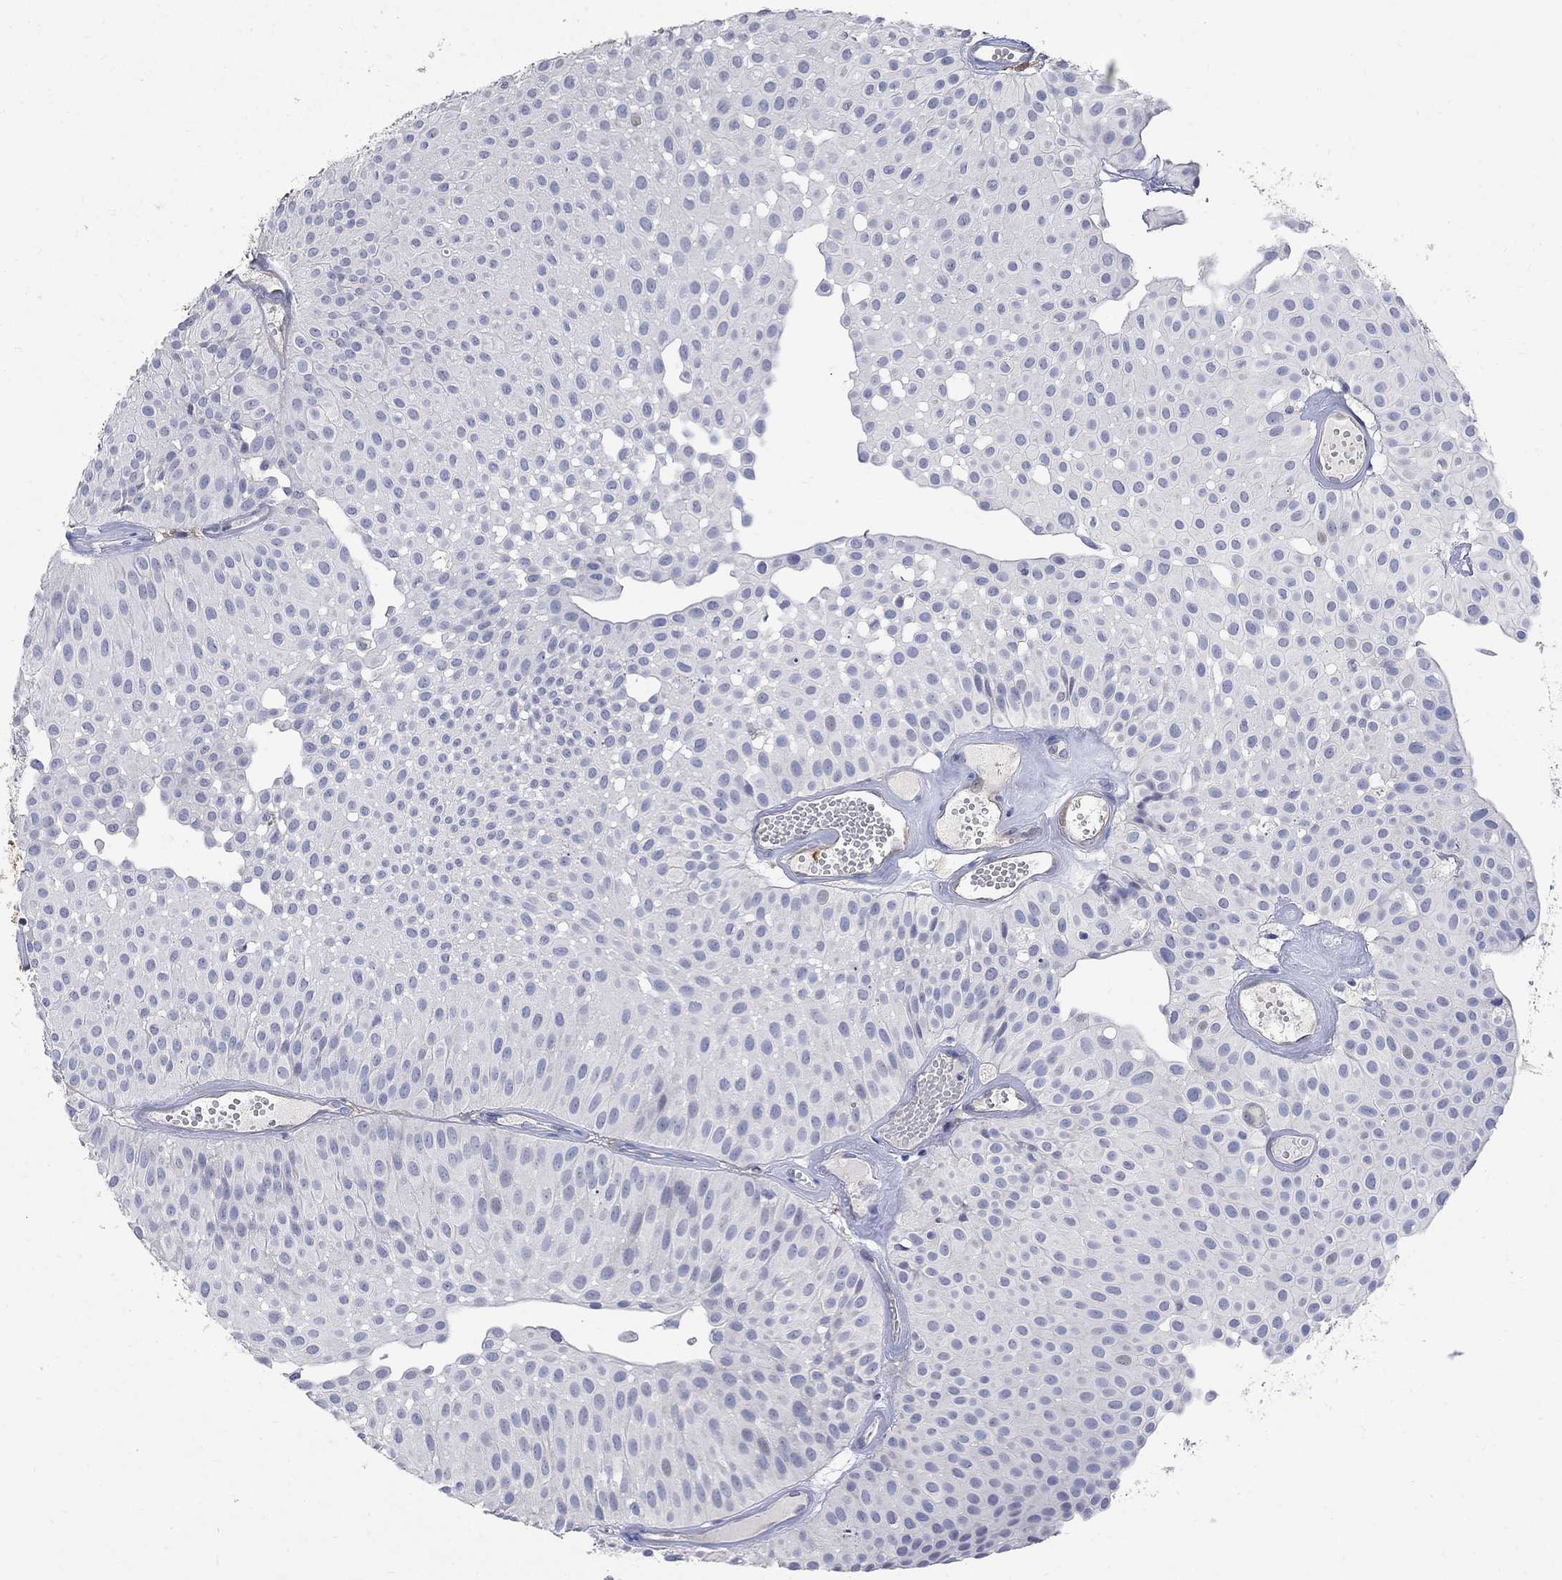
{"staining": {"intensity": "negative", "quantity": "none", "location": "none"}, "tissue": "urothelial cancer", "cell_type": "Tumor cells", "image_type": "cancer", "snomed": [{"axis": "morphology", "description": "Urothelial carcinoma, Low grade"}, {"axis": "topography", "description": "Urinary bladder"}], "caption": "An IHC micrograph of urothelial cancer is shown. There is no staining in tumor cells of urothelial cancer.", "gene": "TGM2", "patient": {"sex": "male", "age": 64}}